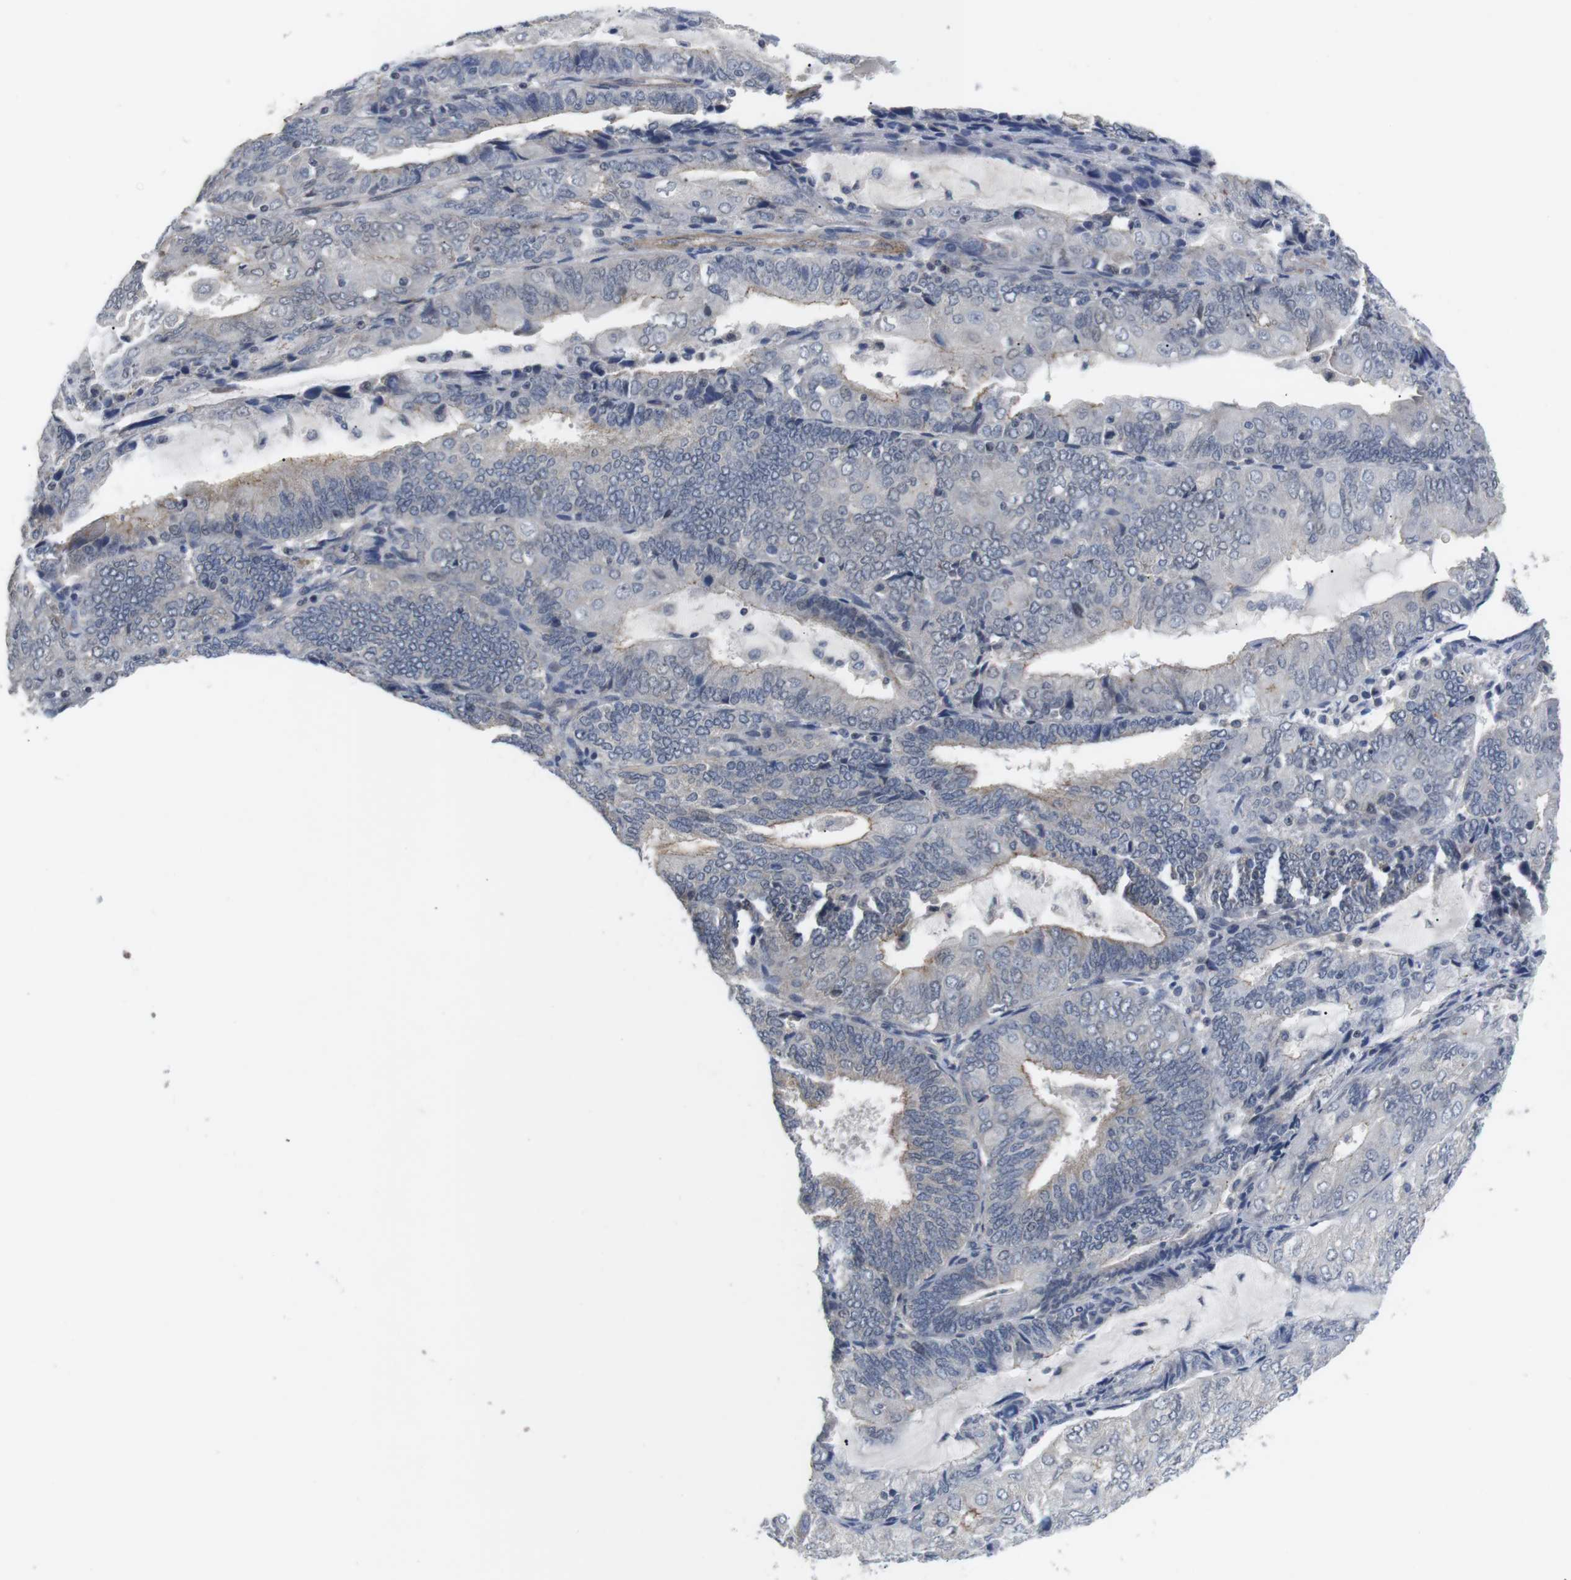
{"staining": {"intensity": "moderate", "quantity": "<25%", "location": "cytoplasmic/membranous"}, "tissue": "endometrial cancer", "cell_type": "Tumor cells", "image_type": "cancer", "snomed": [{"axis": "morphology", "description": "Adenocarcinoma, NOS"}, {"axis": "topography", "description": "Endometrium"}], "caption": "Tumor cells reveal low levels of moderate cytoplasmic/membranous expression in approximately <25% of cells in human adenocarcinoma (endometrial).", "gene": "NECTIN1", "patient": {"sex": "female", "age": 81}}